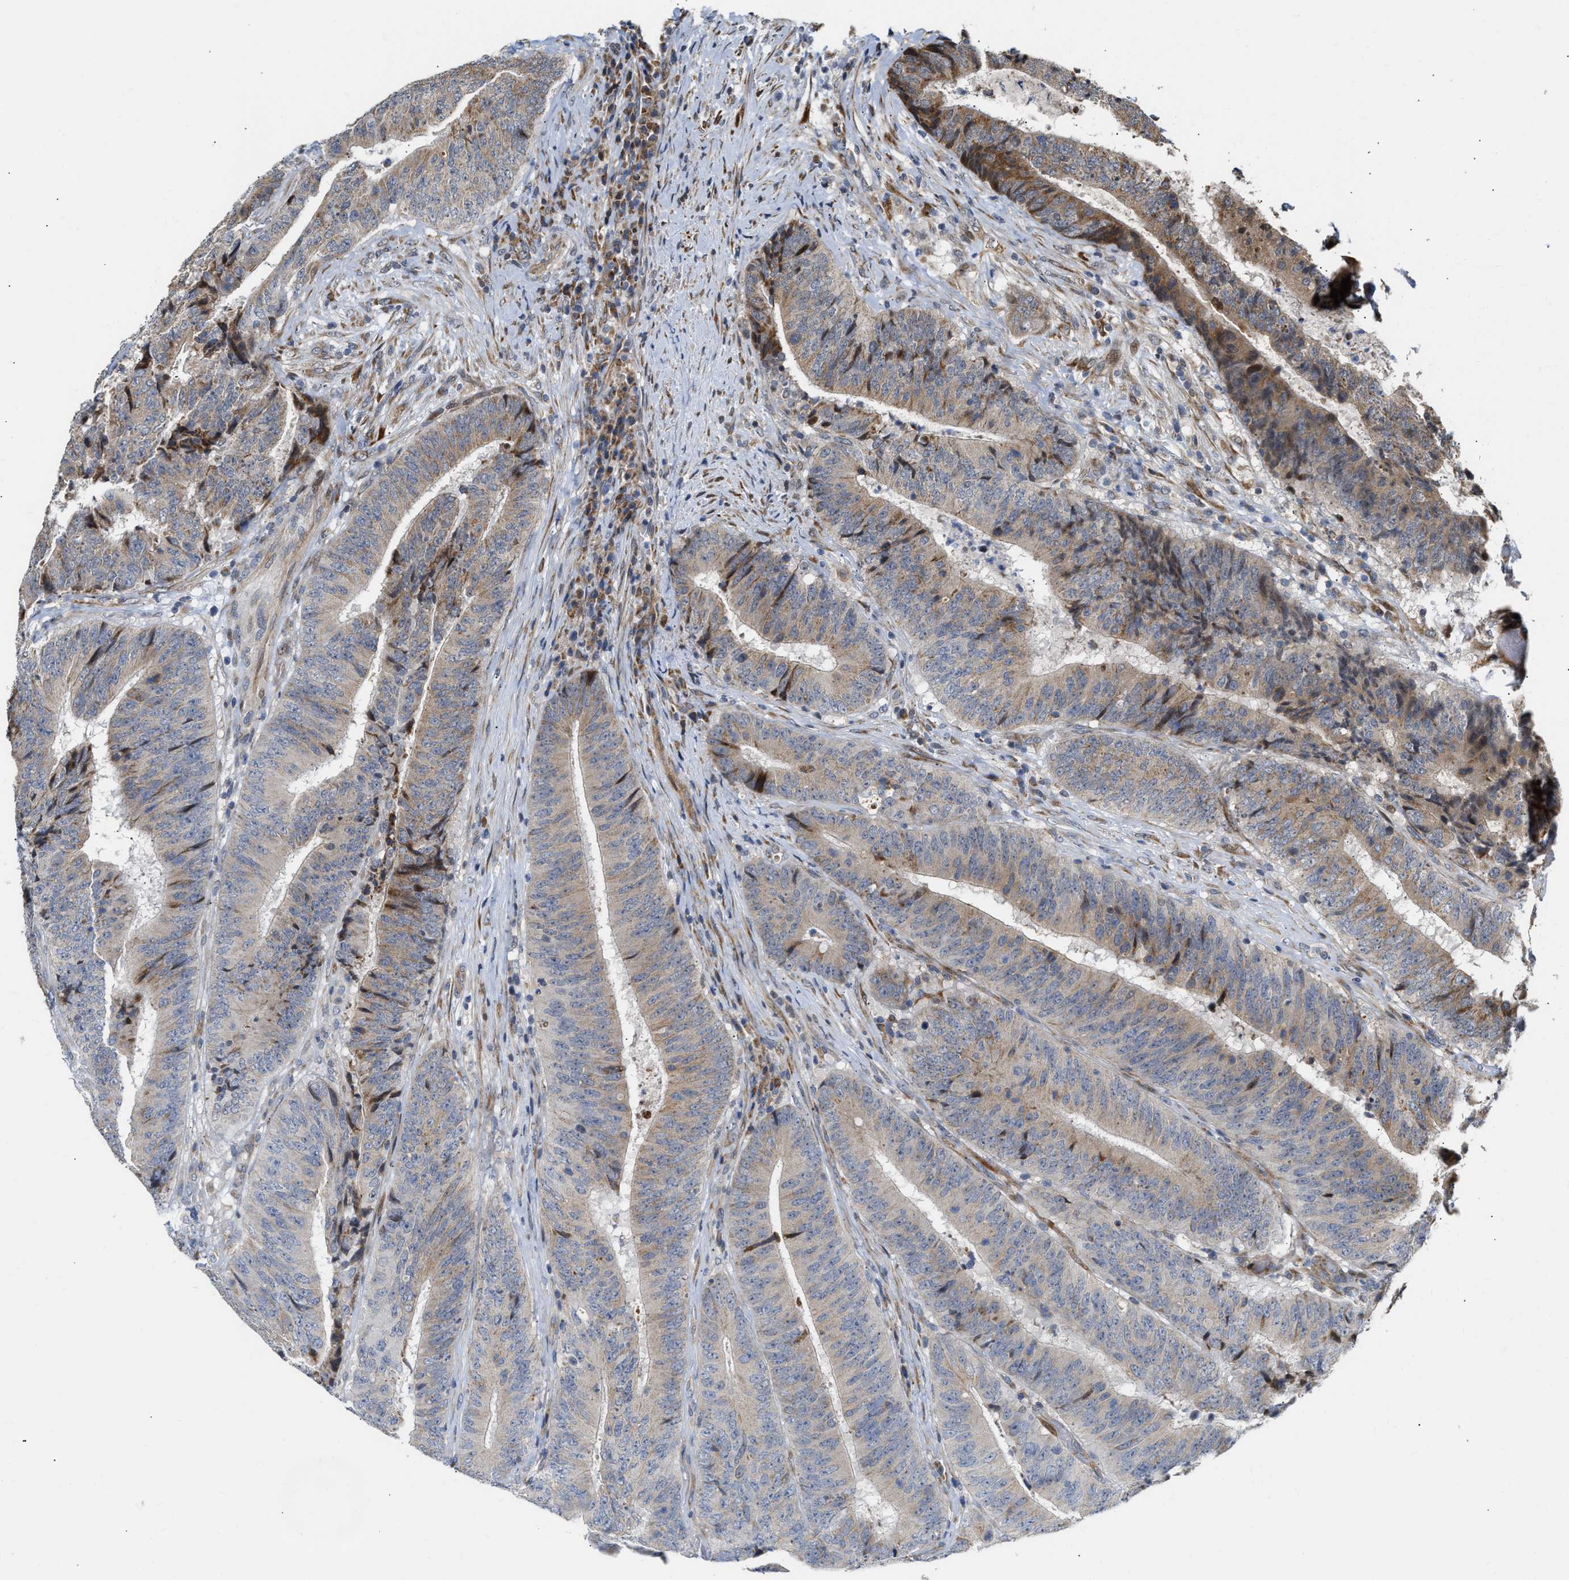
{"staining": {"intensity": "moderate", "quantity": ">75%", "location": "cytoplasmic/membranous"}, "tissue": "colorectal cancer", "cell_type": "Tumor cells", "image_type": "cancer", "snomed": [{"axis": "morphology", "description": "Adenocarcinoma, NOS"}, {"axis": "topography", "description": "Rectum"}], "caption": "Moderate cytoplasmic/membranous positivity for a protein is appreciated in approximately >75% of tumor cells of colorectal adenocarcinoma using IHC.", "gene": "DEPTOR", "patient": {"sex": "male", "age": 72}}